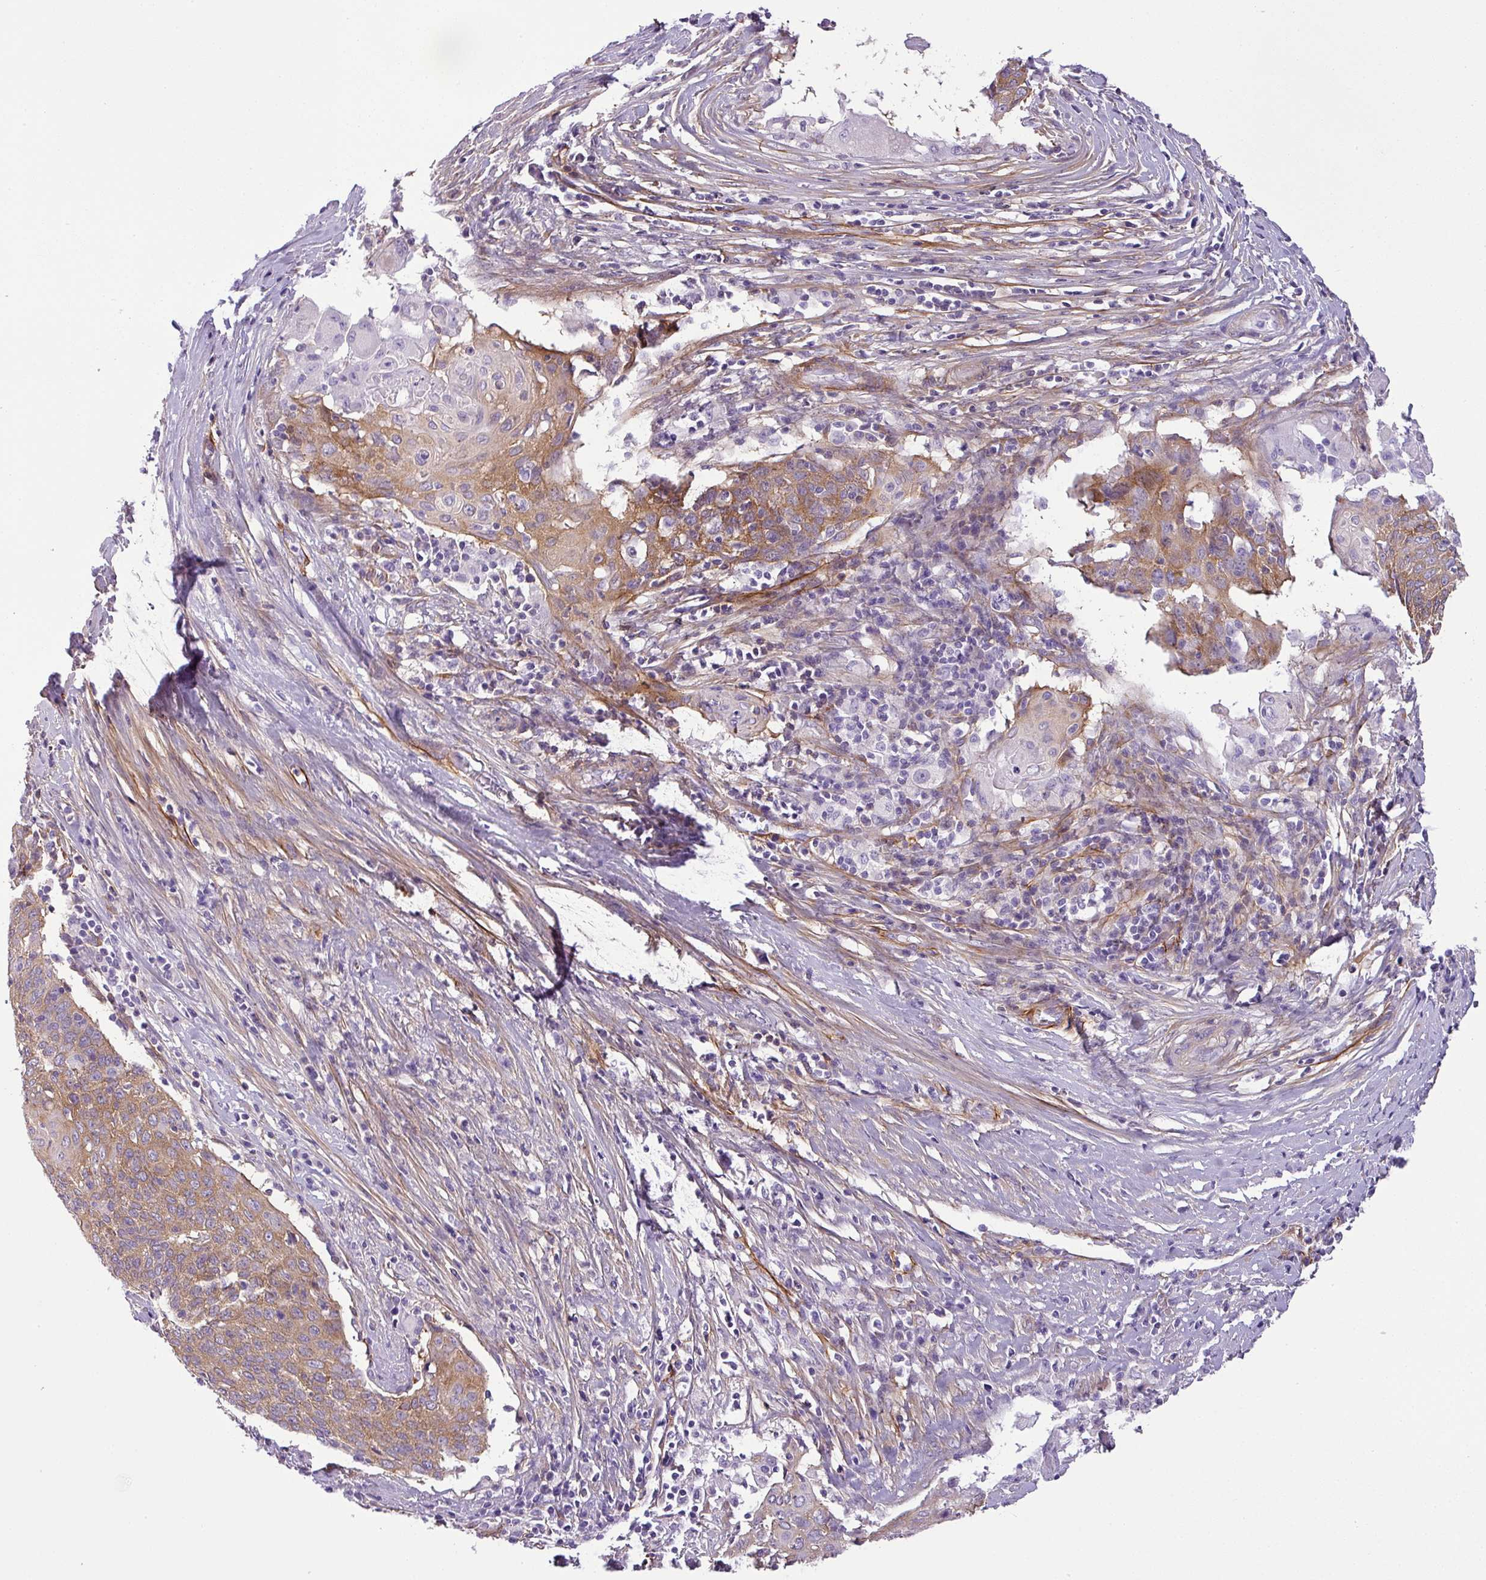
{"staining": {"intensity": "moderate", "quantity": "25%-75%", "location": "cytoplasmic/membranous"}, "tissue": "cervical cancer", "cell_type": "Tumor cells", "image_type": "cancer", "snomed": [{"axis": "morphology", "description": "Squamous cell carcinoma, NOS"}, {"axis": "topography", "description": "Cervix"}], "caption": "Moderate cytoplasmic/membranous expression for a protein is identified in about 25%-75% of tumor cells of cervical cancer using immunohistochemistry (IHC).", "gene": "PARD6G", "patient": {"sex": "female", "age": 39}}